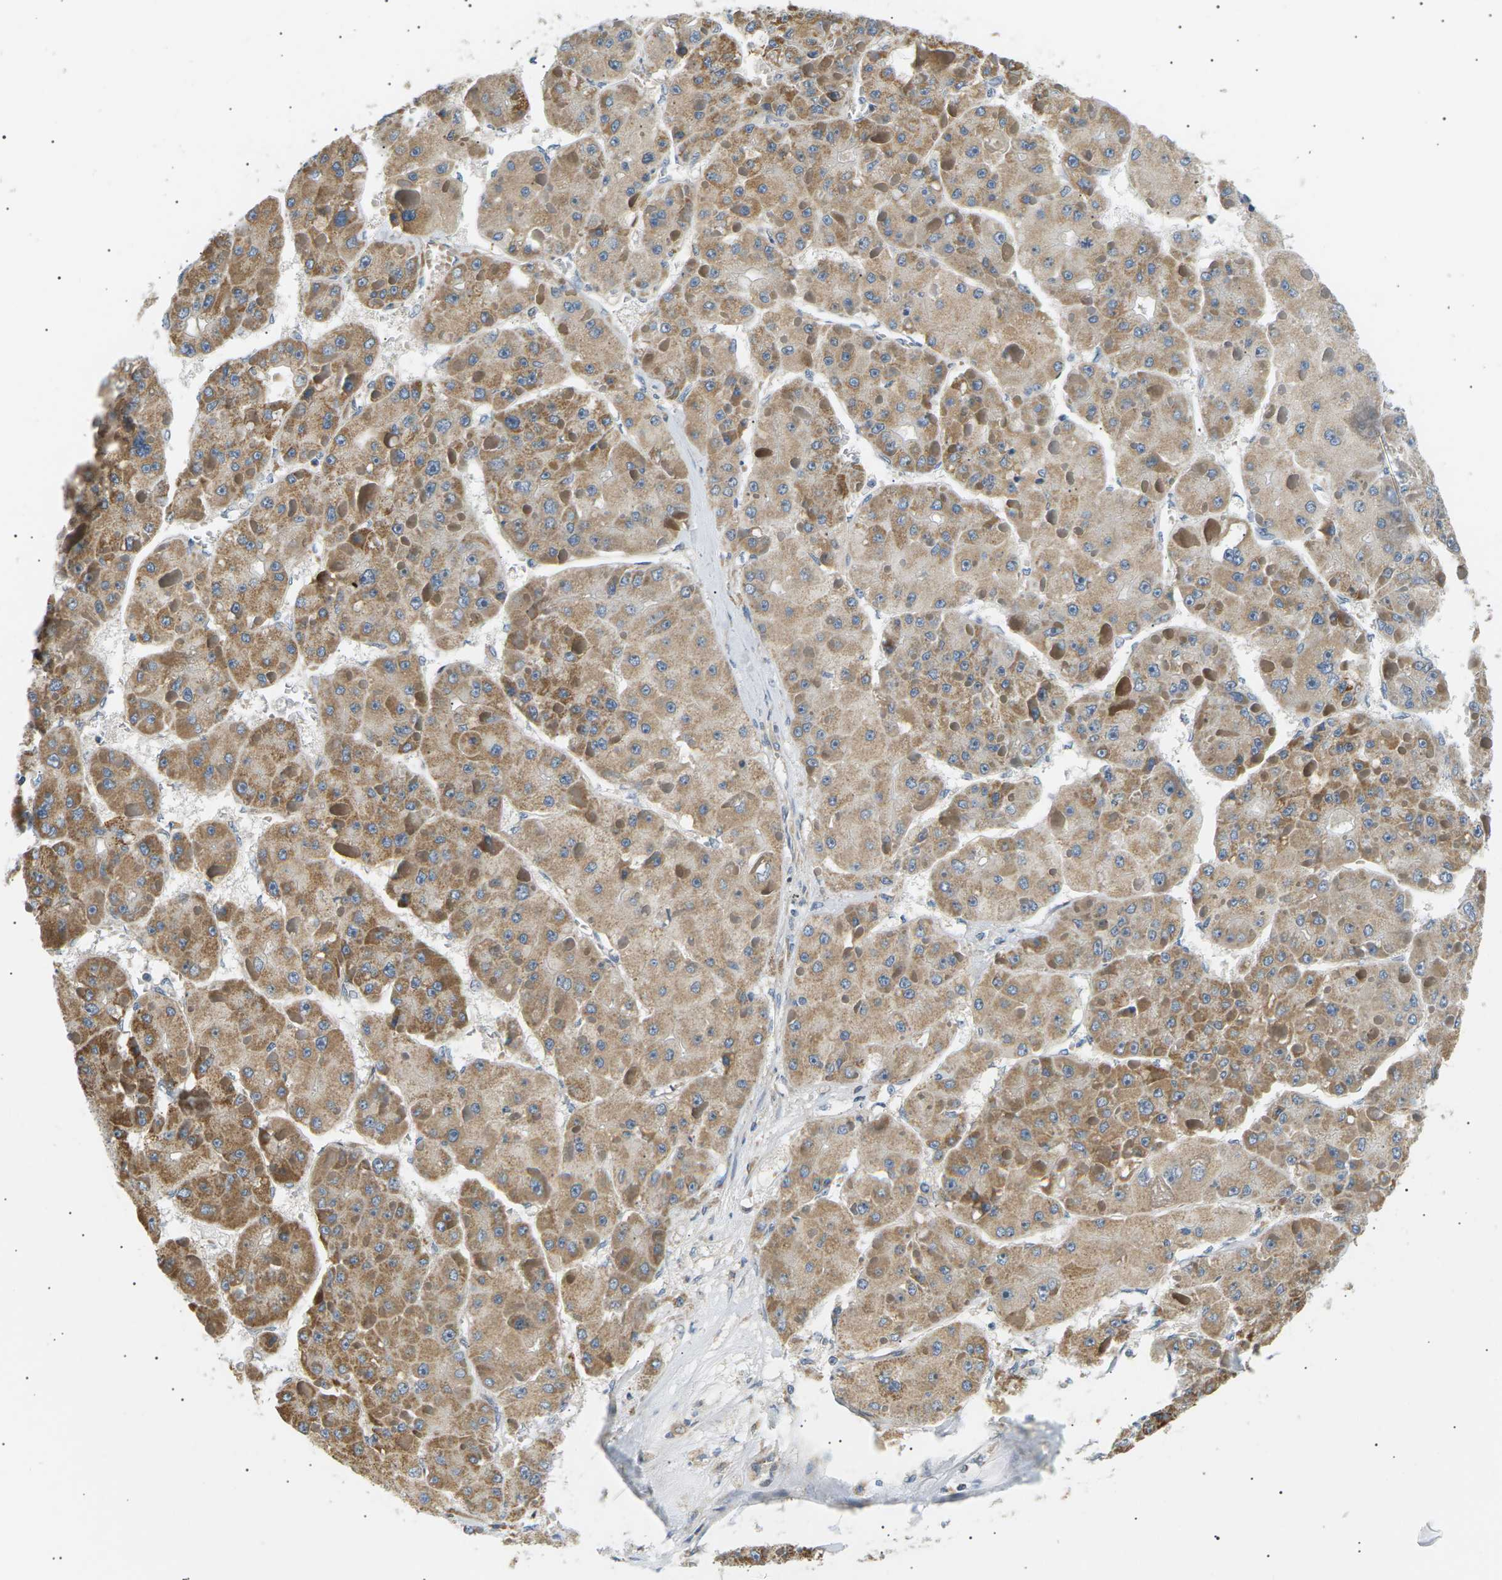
{"staining": {"intensity": "moderate", "quantity": ">75%", "location": "cytoplasmic/membranous"}, "tissue": "liver cancer", "cell_type": "Tumor cells", "image_type": "cancer", "snomed": [{"axis": "morphology", "description": "Carcinoma, Hepatocellular, NOS"}, {"axis": "topography", "description": "Liver"}], "caption": "Immunohistochemical staining of liver cancer shows medium levels of moderate cytoplasmic/membranous protein staining in about >75% of tumor cells. (DAB (3,3'-diaminobenzidine) = brown stain, brightfield microscopy at high magnification).", "gene": "TBC1D8", "patient": {"sex": "female", "age": 73}}